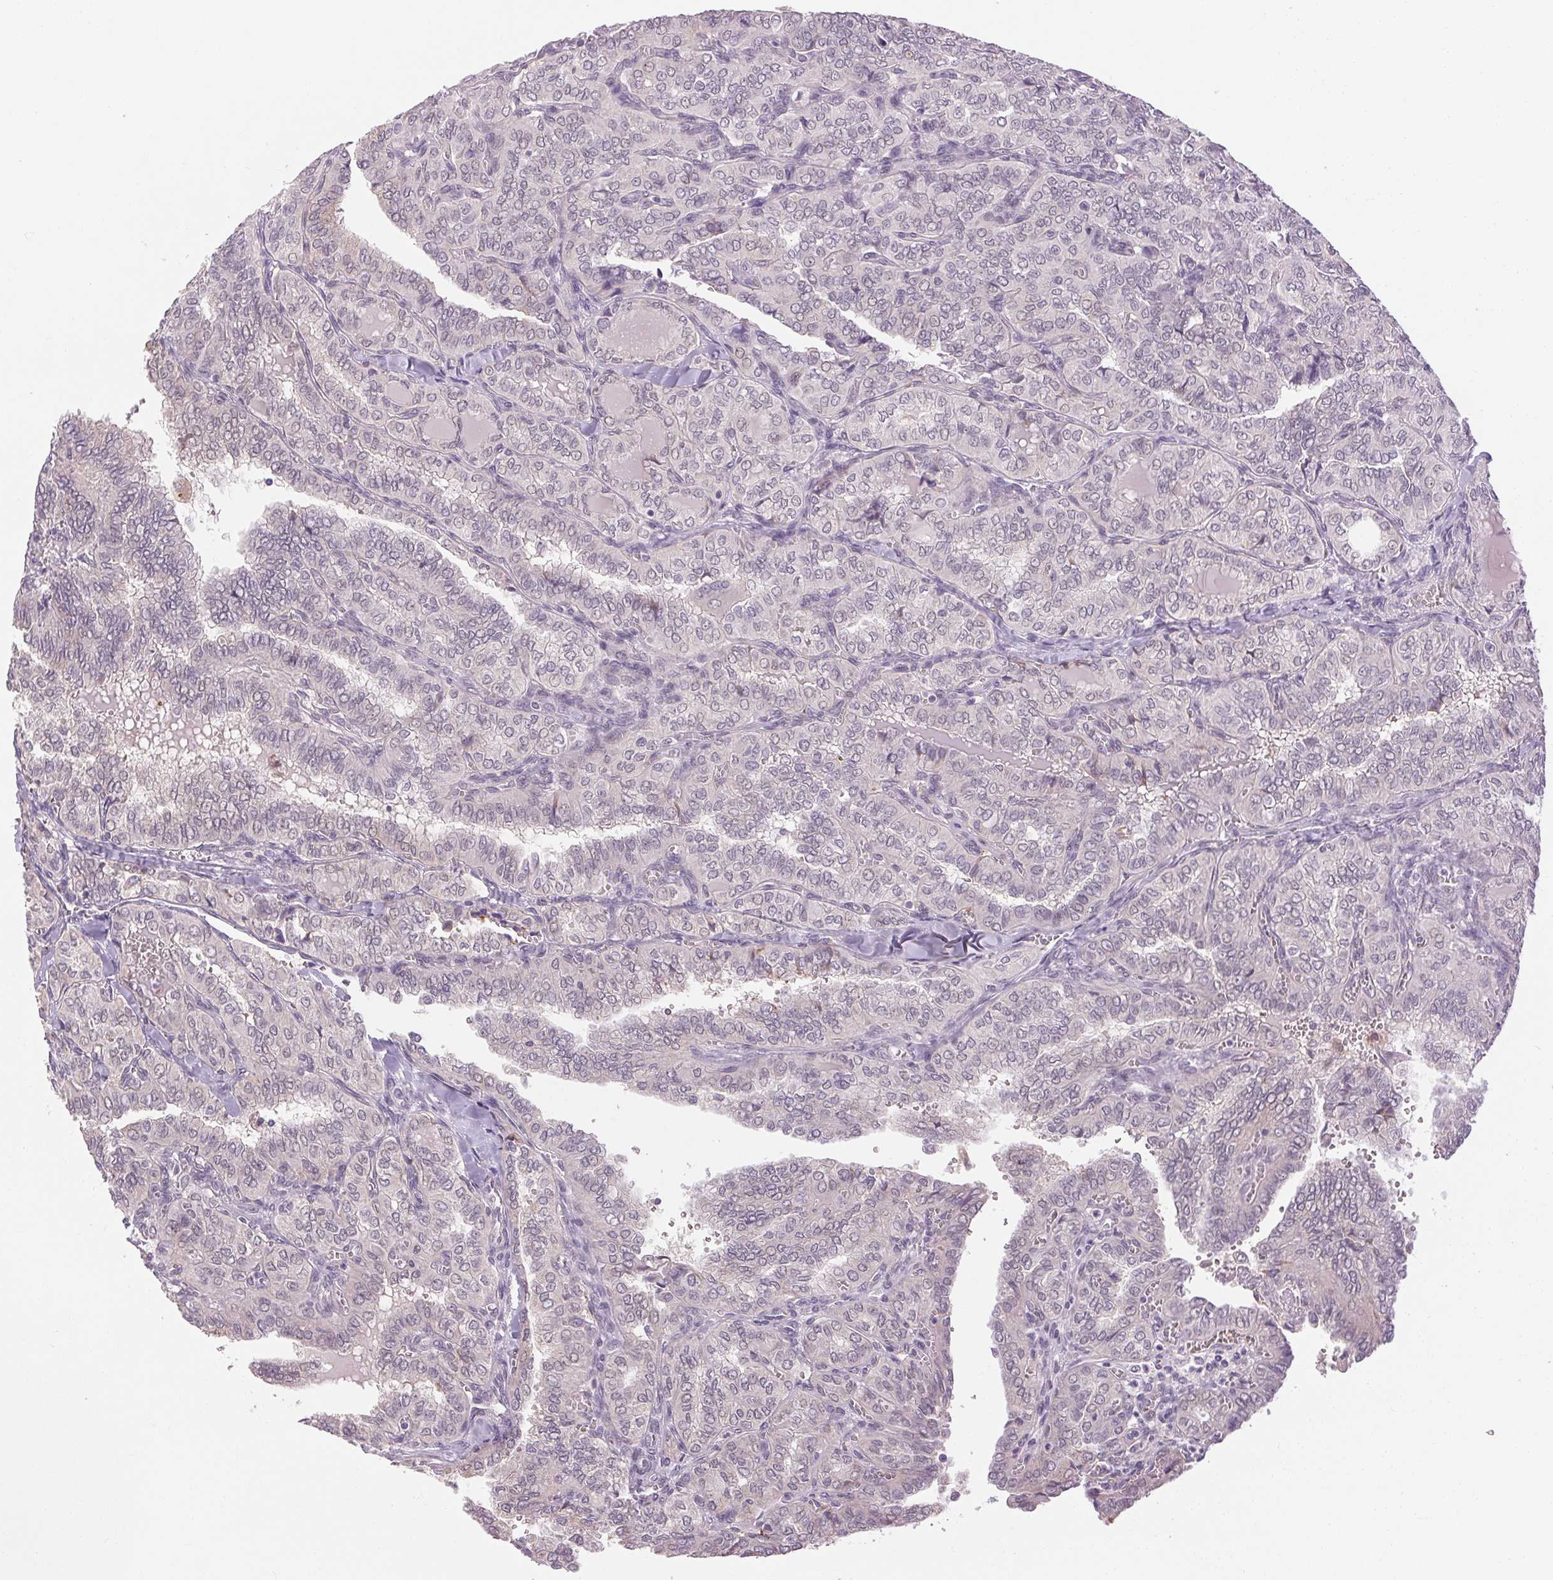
{"staining": {"intensity": "negative", "quantity": "none", "location": "none"}, "tissue": "thyroid cancer", "cell_type": "Tumor cells", "image_type": "cancer", "snomed": [{"axis": "morphology", "description": "Papillary adenocarcinoma, NOS"}, {"axis": "topography", "description": "Thyroid gland"}], "caption": "The micrograph shows no staining of tumor cells in papillary adenocarcinoma (thyroid).", "gene": "FAM168A", "patient": {"sex": "female", "age": 41}}